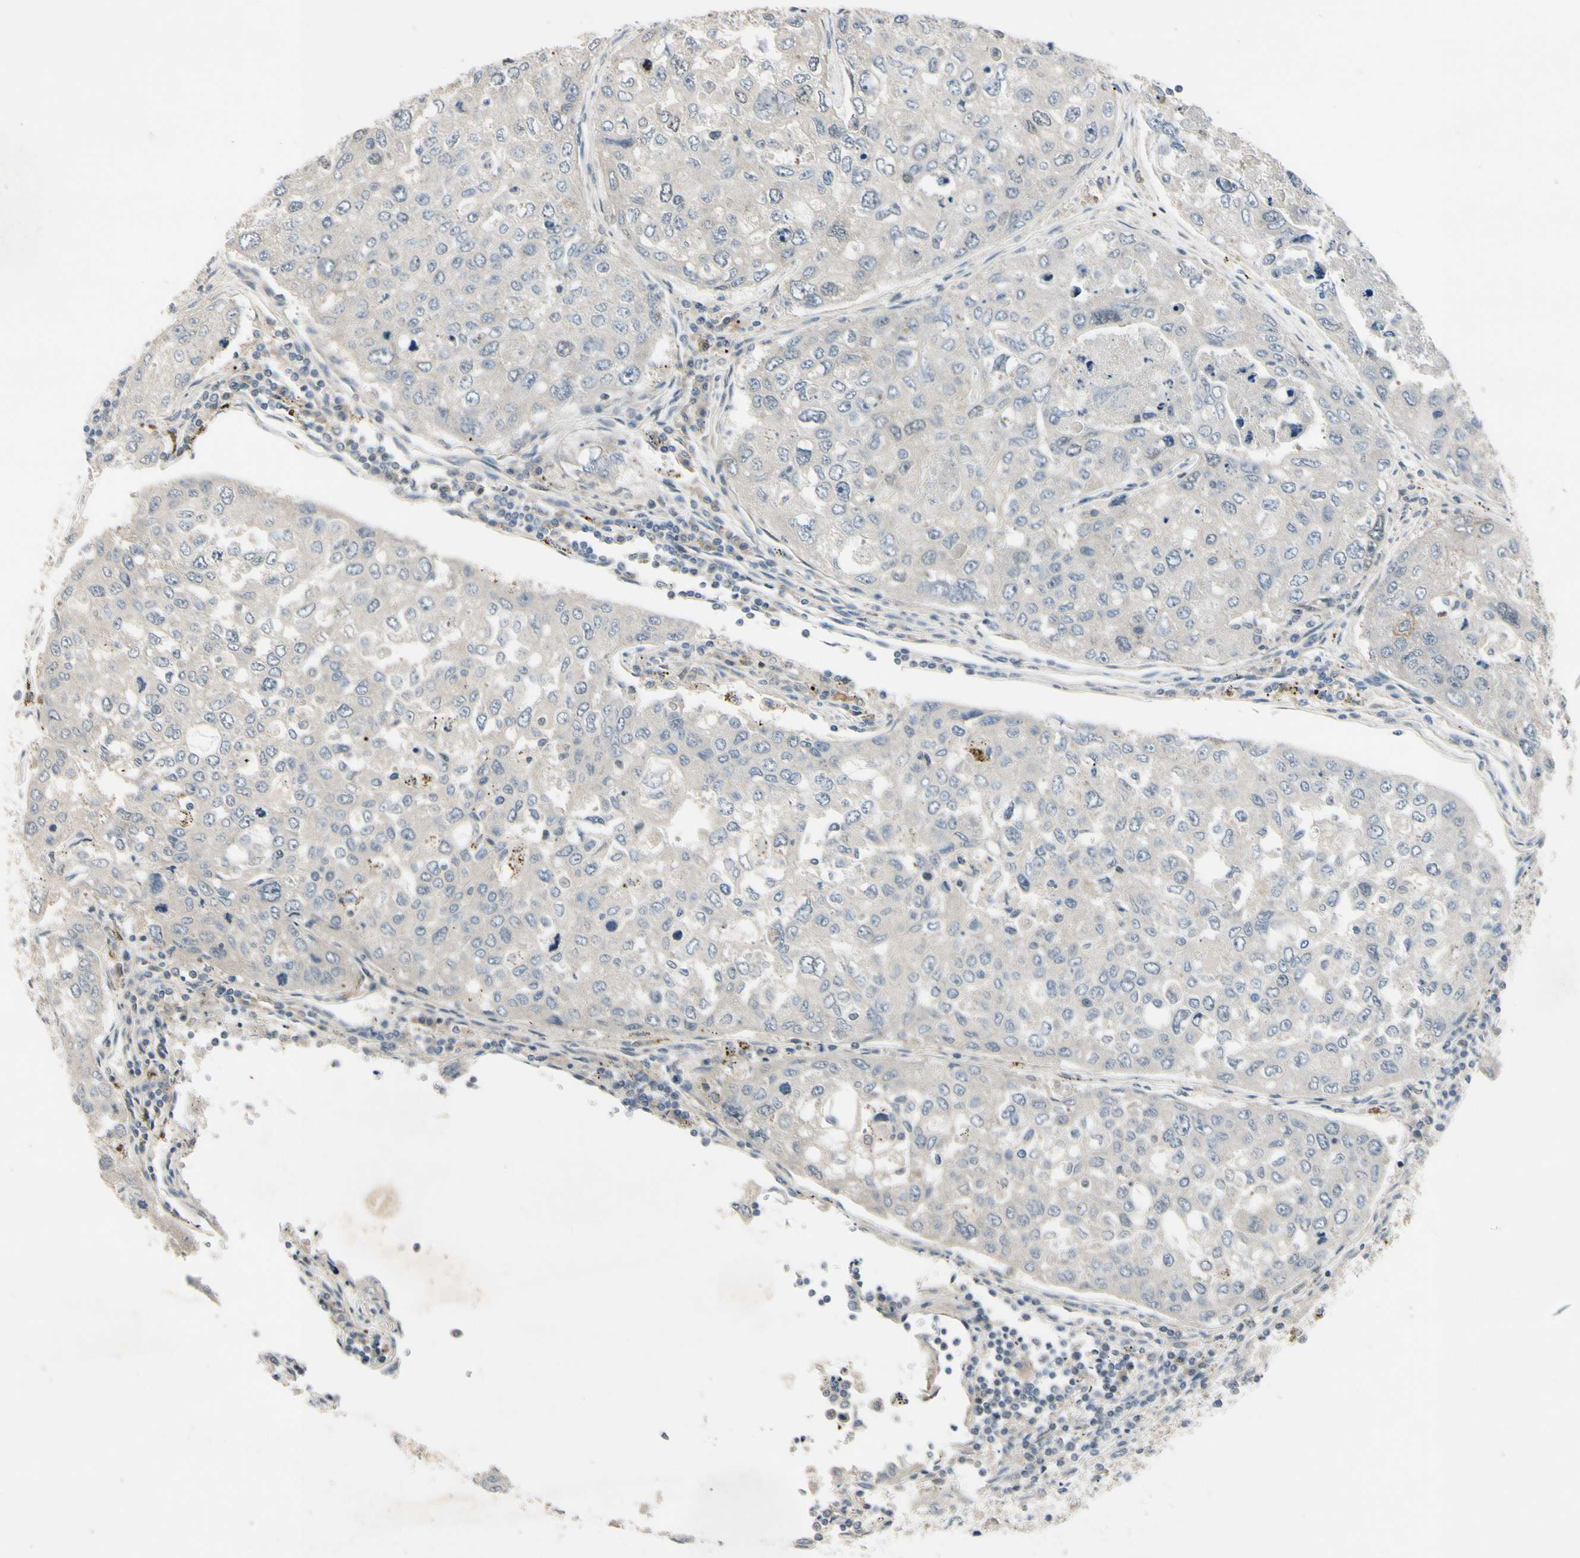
{"staining": {"intensity": "negative", "quantity": "none", "location": "none"}, "tissue": "urothelial cancer", "cell_type": "Tumor cells", "image_type": "cancer", "snomed": [{"axis": "morphology", "description": "Urothelial carcinoma, High grade"}, {"axis": "topography", "description": "Lymph node"}, {"axis": "topography", "description": "Urinary bladder"}], "caption": "Immunohistochemical staining of human urothelial carcinoma (high-grade) shows no significant staining in tumor cells.", "gene": "RPS6KB2", "patient": {"sex": "male", "age": 51}}